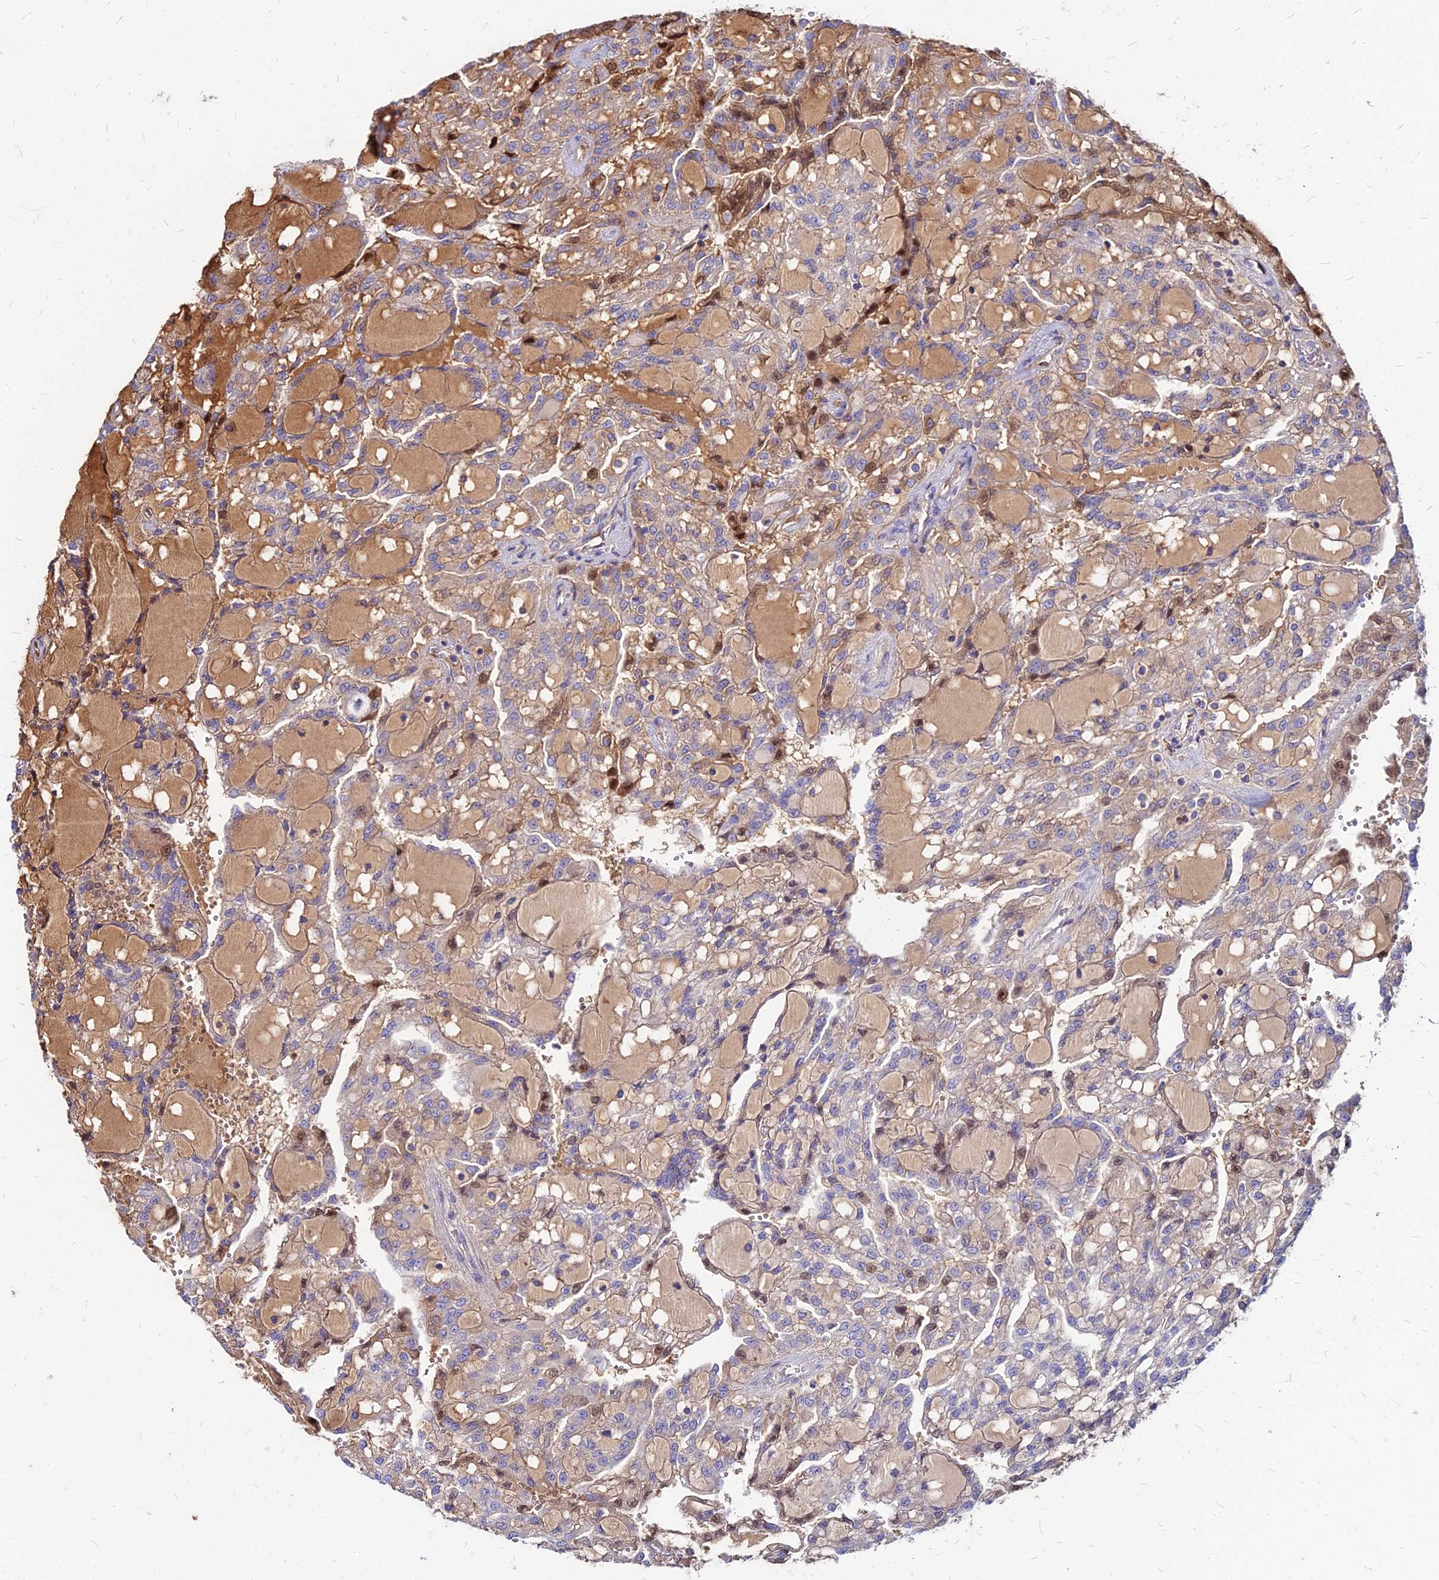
{"staining": {"intensity": "weak", "quantity": "<25%", "location": "cytoplasmic/membranous"}, "tissue": "renal cancer", "cell_type": "Tumor cells", "image_type": "cancer", "snomed": [{"axis": "morphology", "description": "Adenocarcinoma, NOS"}, {"axis": "topography", "description": "Kidney"}], "caption": "Immunohistochemistry (IHC) of human renal cancer (adenocarcinoma) displays no staining in tumor cells.", "gene": "ACSM6", "patient": {"sex": "male", "age": 63}}